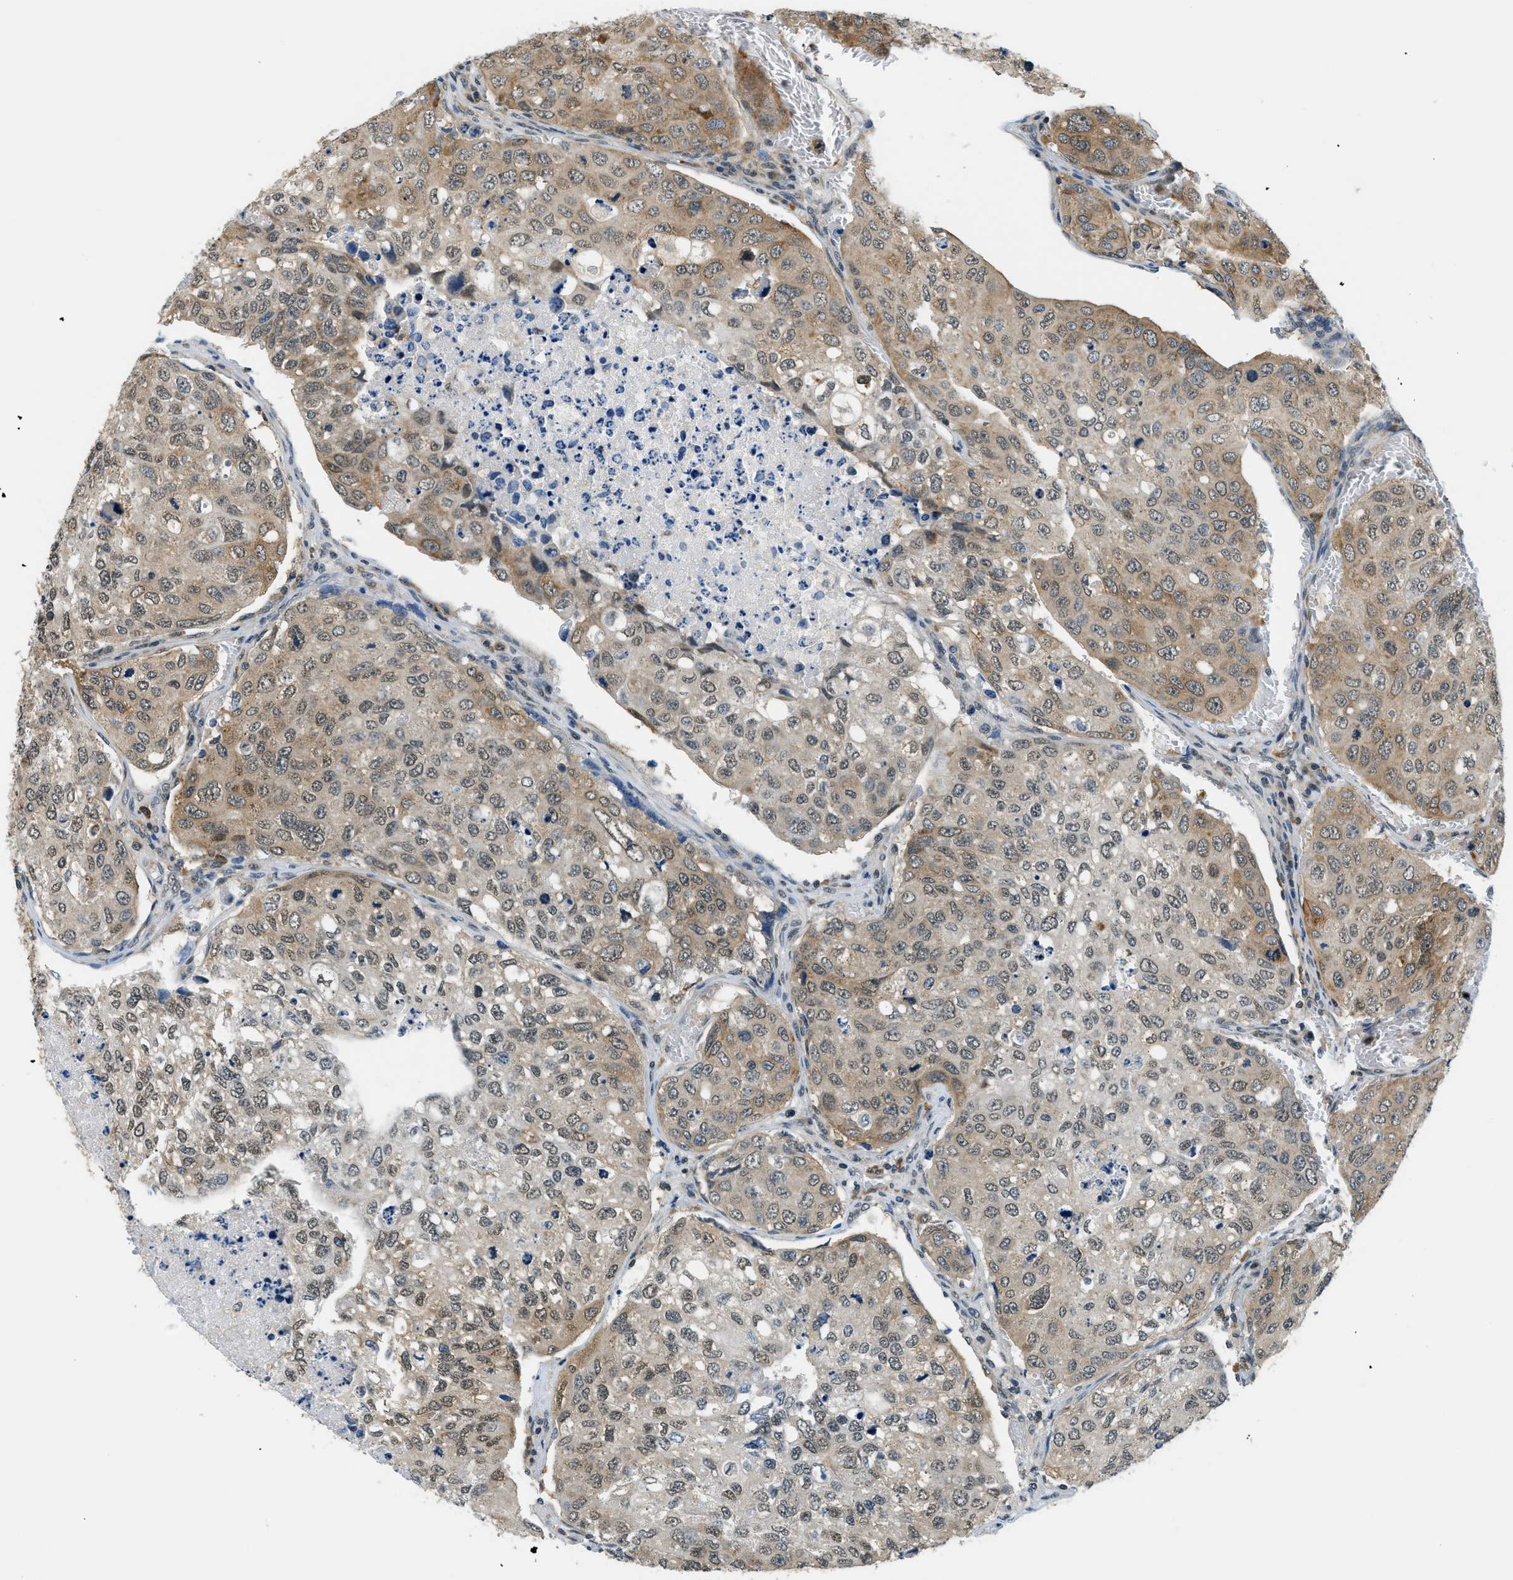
{"staining": {"intensity": "weak", "quantity": "25%-75%", "location": "cytoplasmic/membranous"}, "tissue": "urothelial cancer", "cell_type": "Tumor cells", "image_type": "cancer", "snomed": [{"axis": "morphology", "description": "Urothelial carcinoma, High grade"}, {"axis": "topography", "description": "Lymph node"}, {"axis": "topography", "description": "Urinary bladder"}], "caption": "Weak cytoplasmic/membranous staining for a protein is appreciated in approximately 25%-75% of tumor cells of urothelial carcinoma (high-grade) using immunohistochemistry (IHC).", "gene": "RAB11FIP1", "patient": {"sex": "male", "age": 51}}